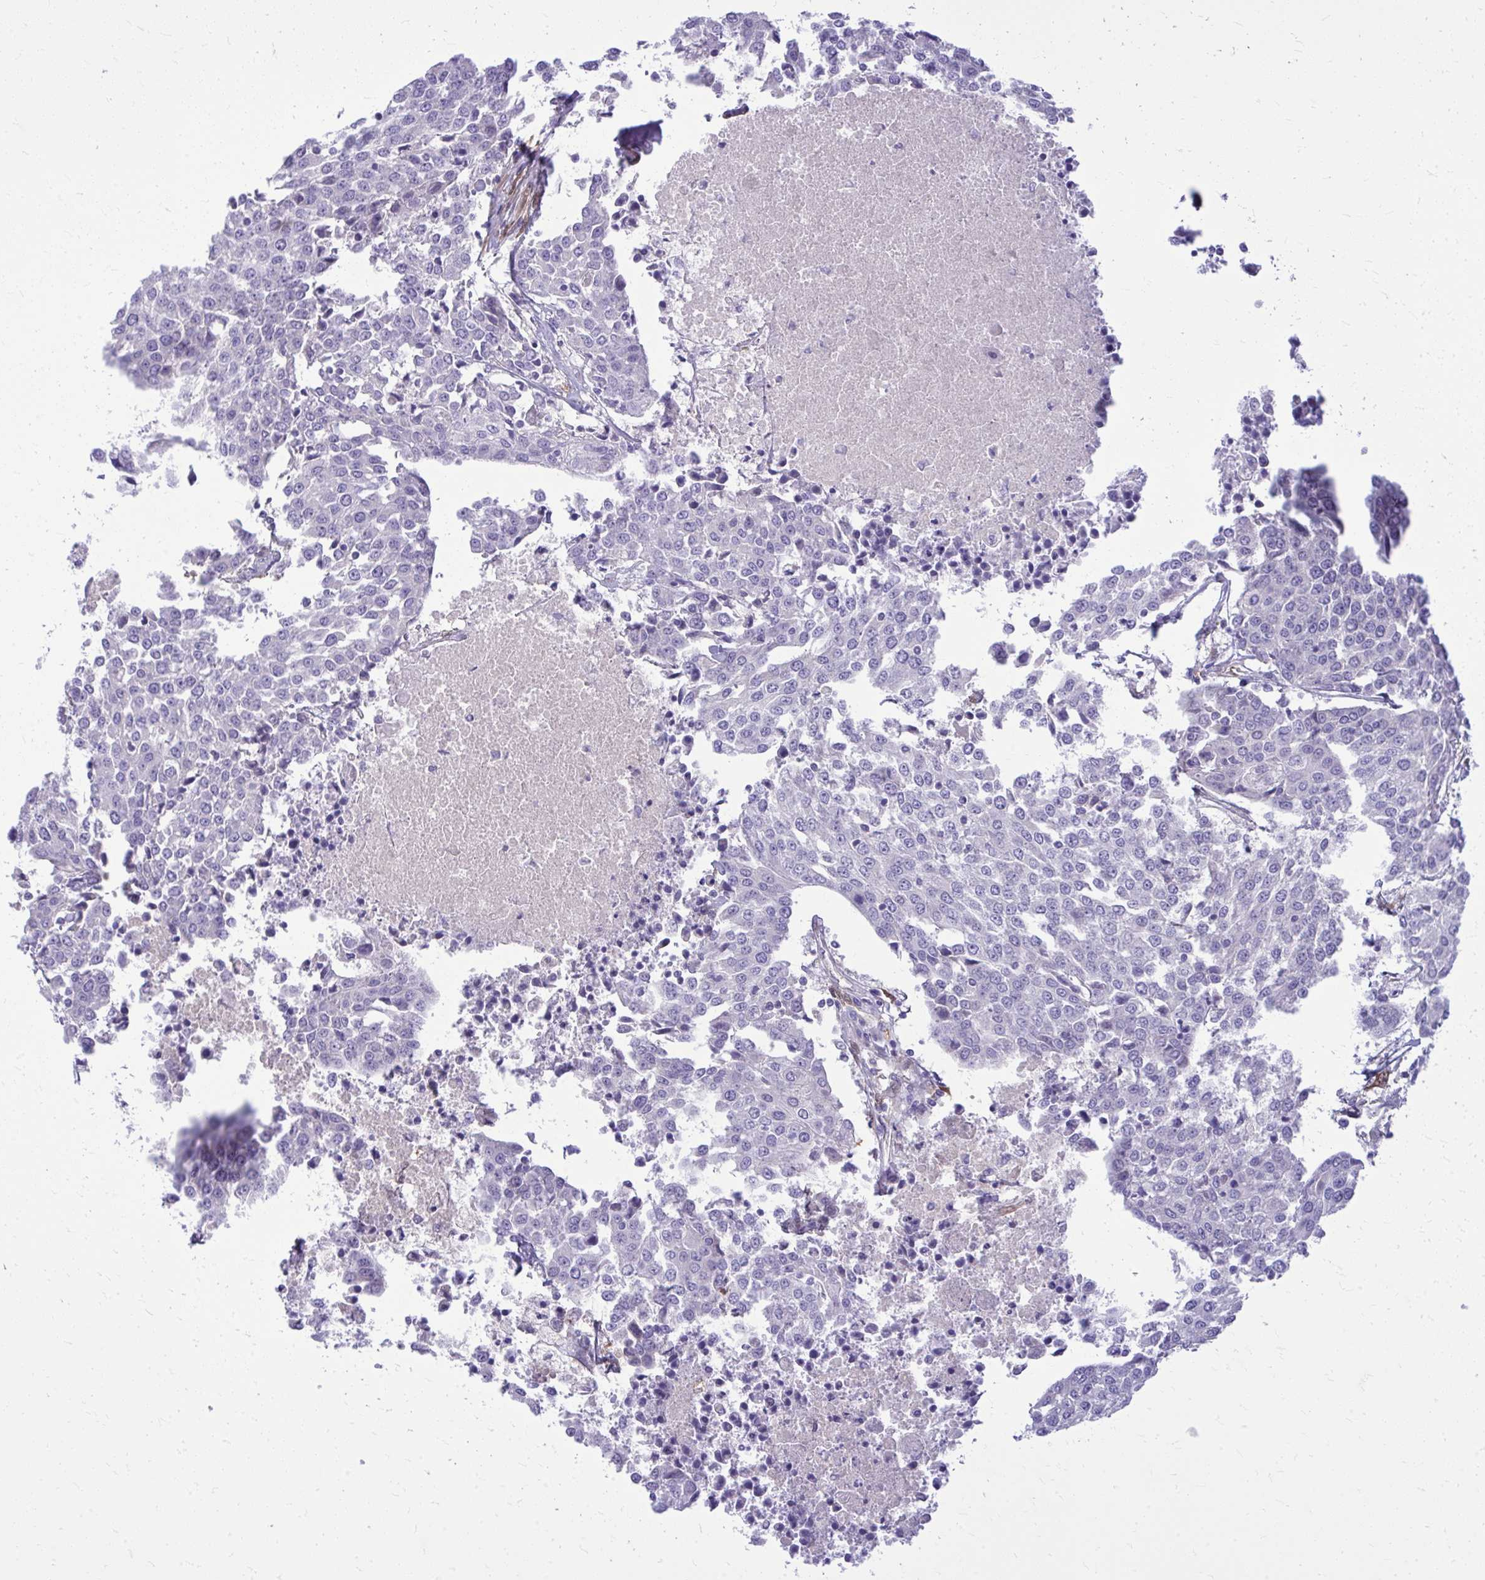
{"staining": {"intensity": "negative", "quantity": "none", "location": "none"}, "tissue": "urothelial cancer", "cell_type": "Tumor cells", "image_type": "cancer", "snomed": [{"axis": "morphology", "description": "Urothelial carcinoma, High grade"}, {"axis": "topography", "description": "Urinary bladder"}], "caption": "Image shows no protein expression in tumor cells of high-grade urothelial carcinoma tissue.", "gene": "NNMT", "patient": {"sex": "female", "age": 85}}